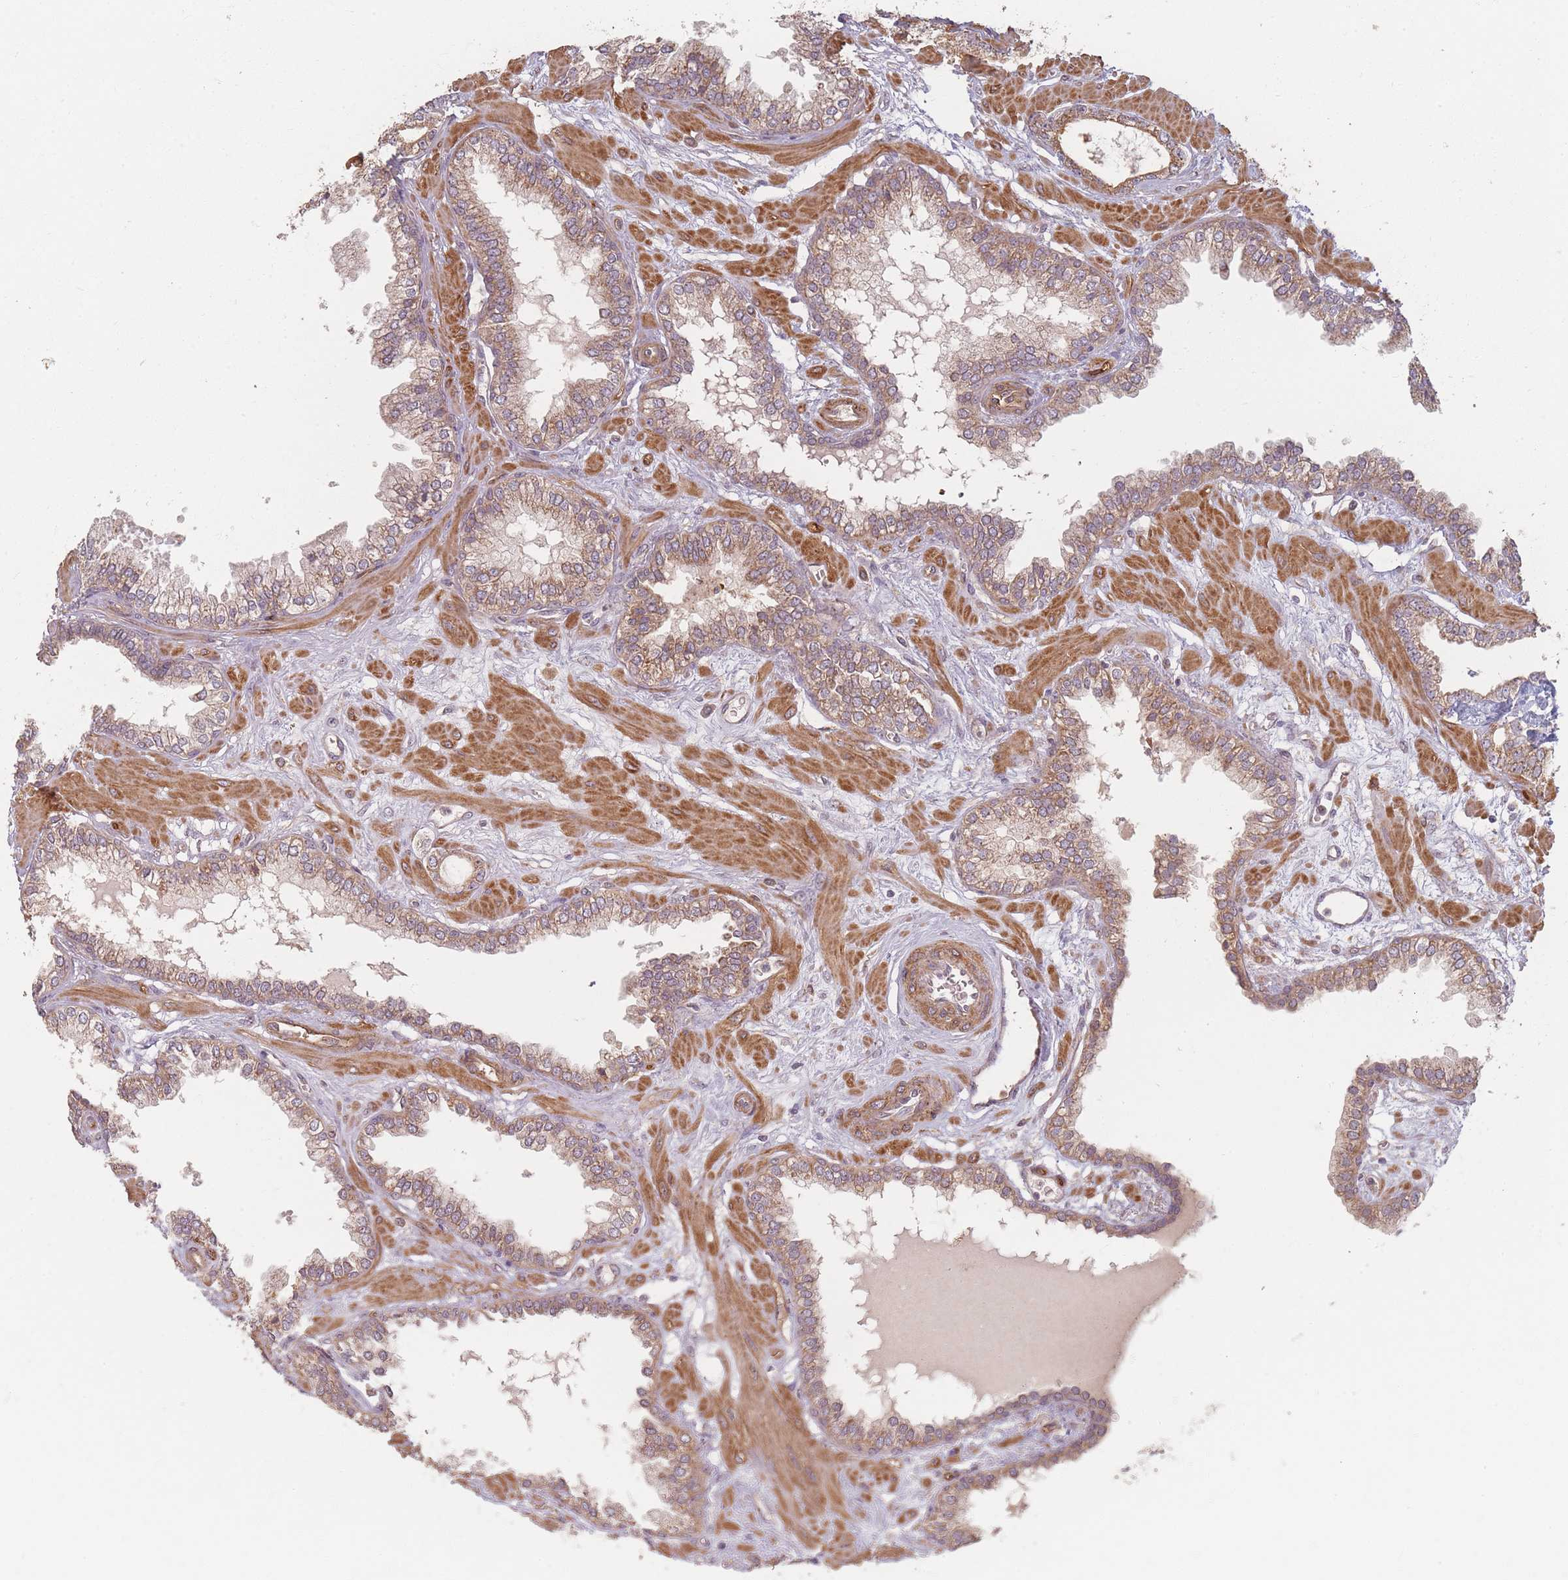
{"staining": {"intensity": "moderate", "quantity": ">75%", "location": "cytoplasmic/membranous"}, "tissue": "prostate cancer", "cell_type": "Tumor cells", "image_type": "cancer", "snomed": [{"axis": "morphology", "description": "Adenocarcinoma, Low grade"}, {"axis": "topography", "description": "Prostate"}], "caption": "Immunohistochemistry (IHC) (DAB) staining of human prostate cancer exhibits moderate cytoplasmic/membranous protein staining in about >75% of tumor cells.", "gene": "MRPS6", "patient": {"sex": "male", "age": 60}}